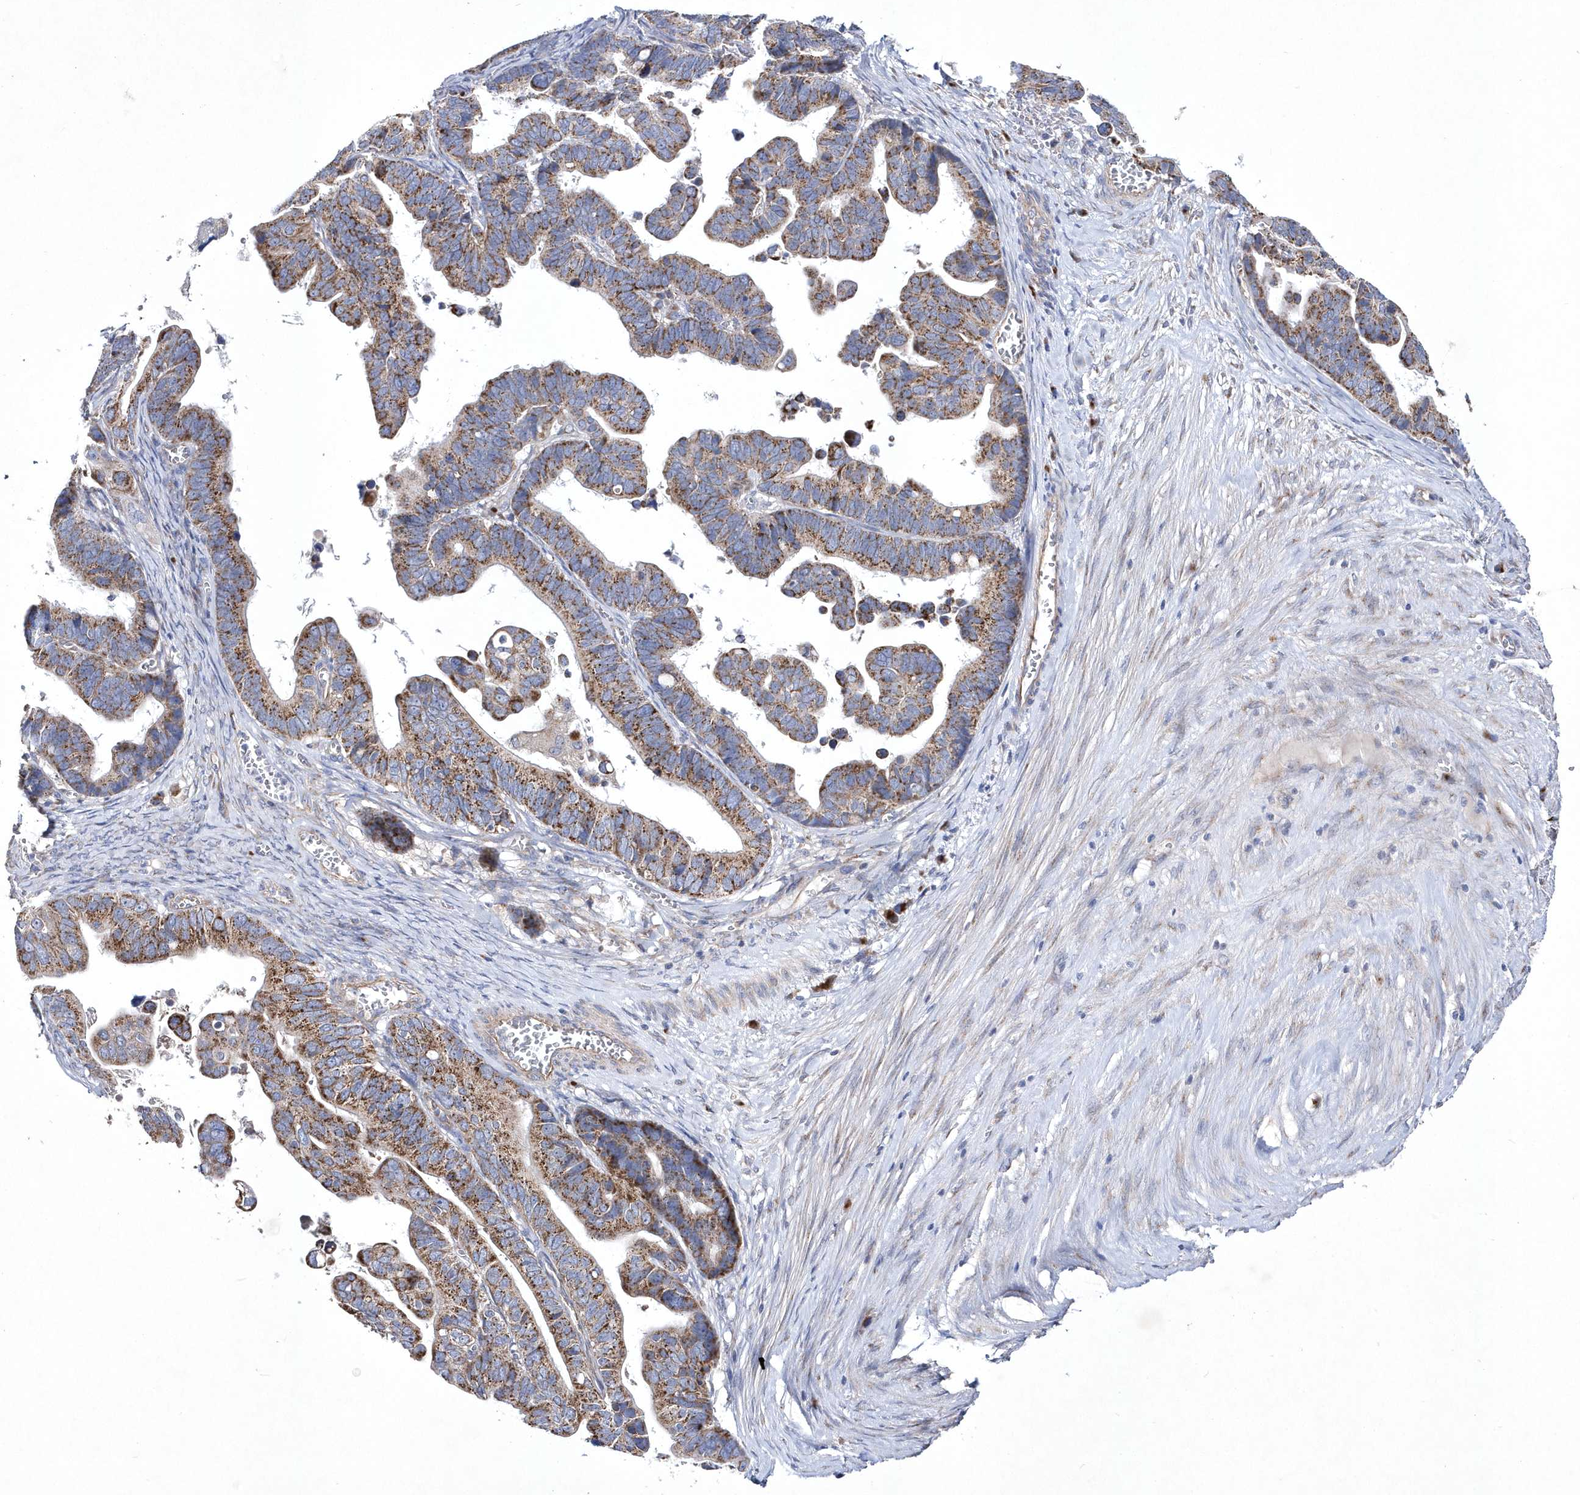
{"staining": {"intensity": "moderate", "quantity": ">75%", "location": "cytoplasmic/membranous"}, "tissue": "ovarian cancer", "cell_type": "Tumor cells", "image_type": "cancer", "snomed": [{"axis": "morphology", "description": "Cystadenocarcinoma, serous, NOS"}, {"axis": "topography", "description": "Ovary"}], "caption": "Moderate cytoplasmic/membranous positivity for a protein is appreciated in about >75% of tumor cells of ovarian serous cystadenocarcinoma using immunohistochemistry (IHC).", "gene": "METTL8", "patient": {"sex": "female", "age": 56}}